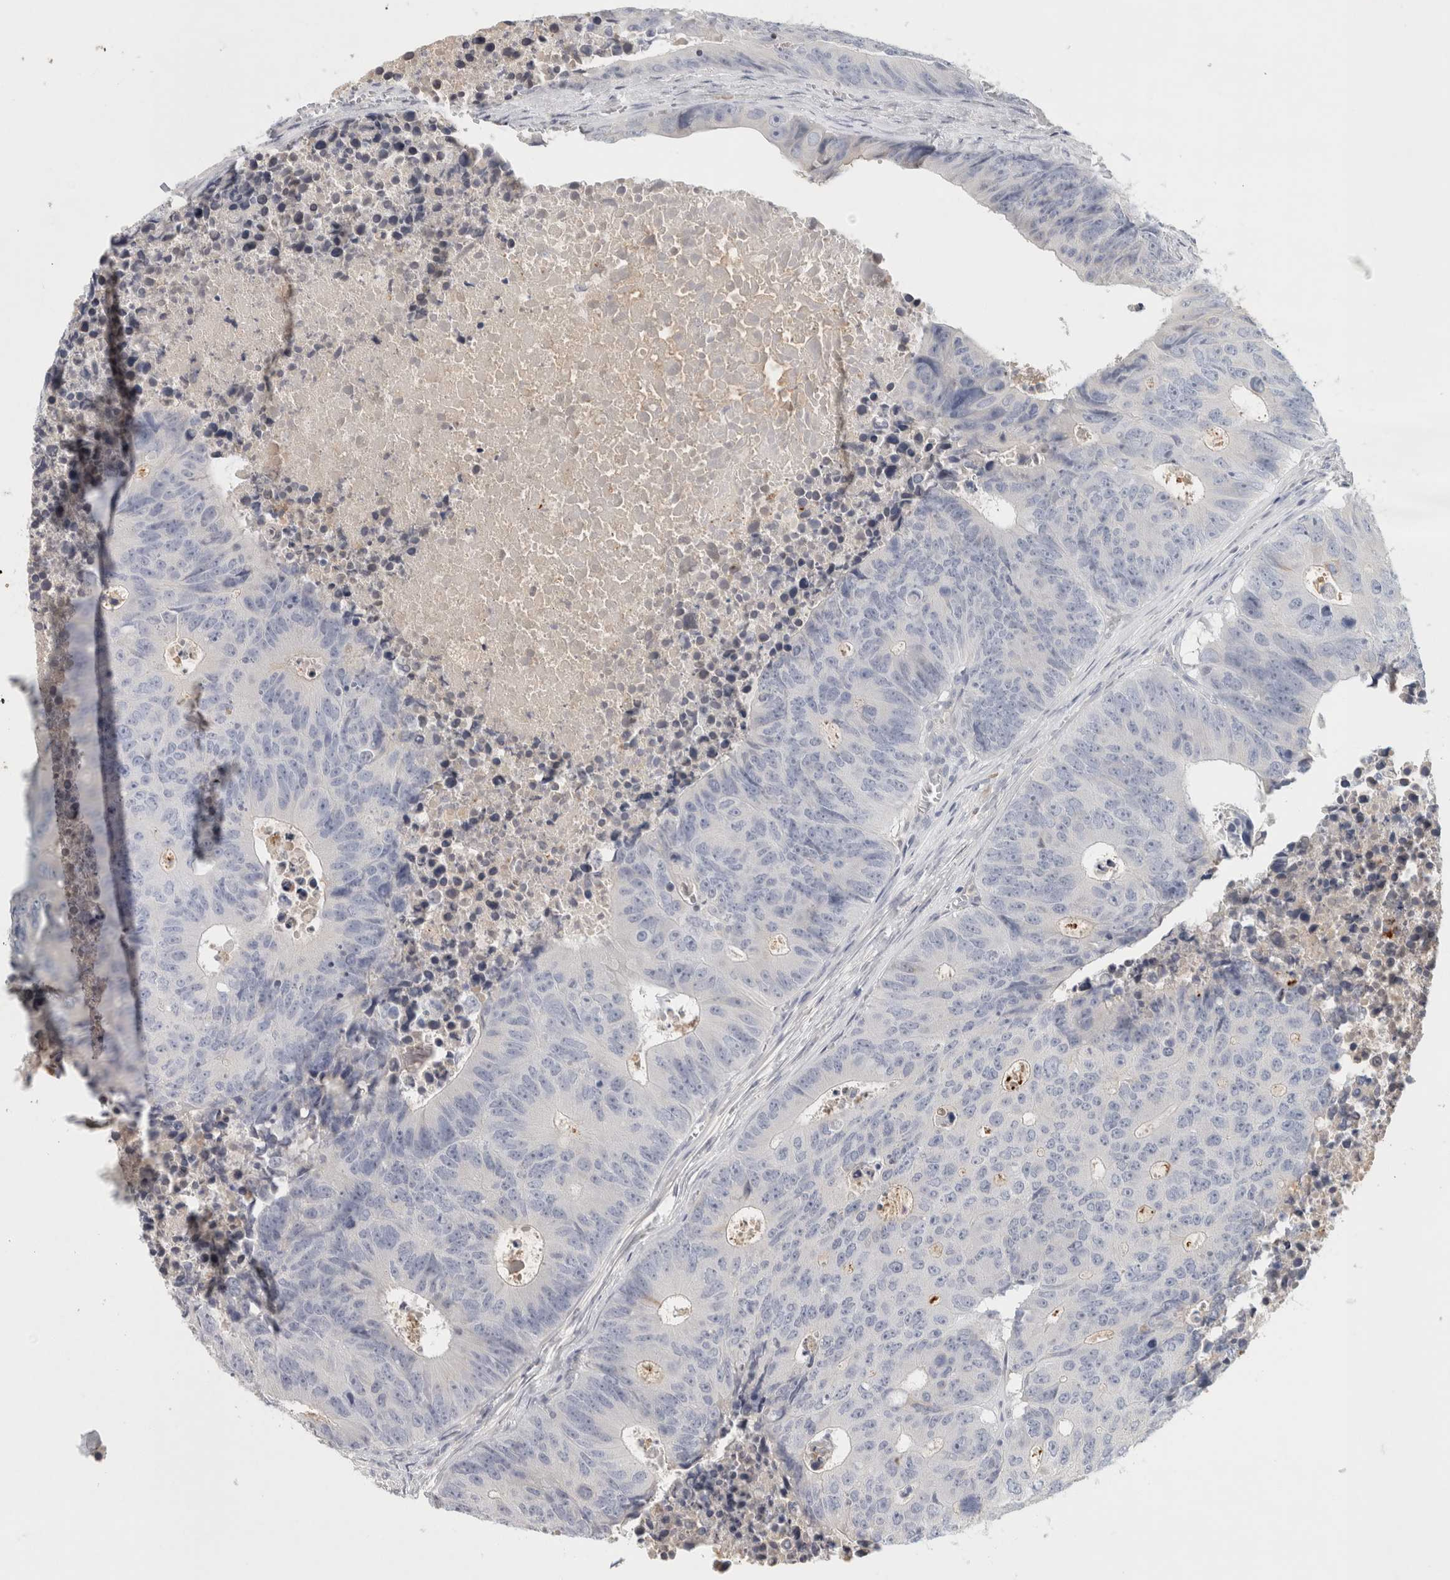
{"staining": {"intensity": "negative", "quantity": "none", "location": "none"}, "tissue": "colorectal cancer", "cell_type": "Tumor cells", "image_type": "cancer", "snomed": [{"axis": "morphology", "description": "Adenocarcinoma, NOS"}, {"axis": "topography", "description": "Colon"}], "caption": "The photomicrograph shows no significant positivity in tumor cells of colorectal cancer (adenocarcinoma).", "gene": "STK31", "patient": {"sex": "male", "age": 87}}